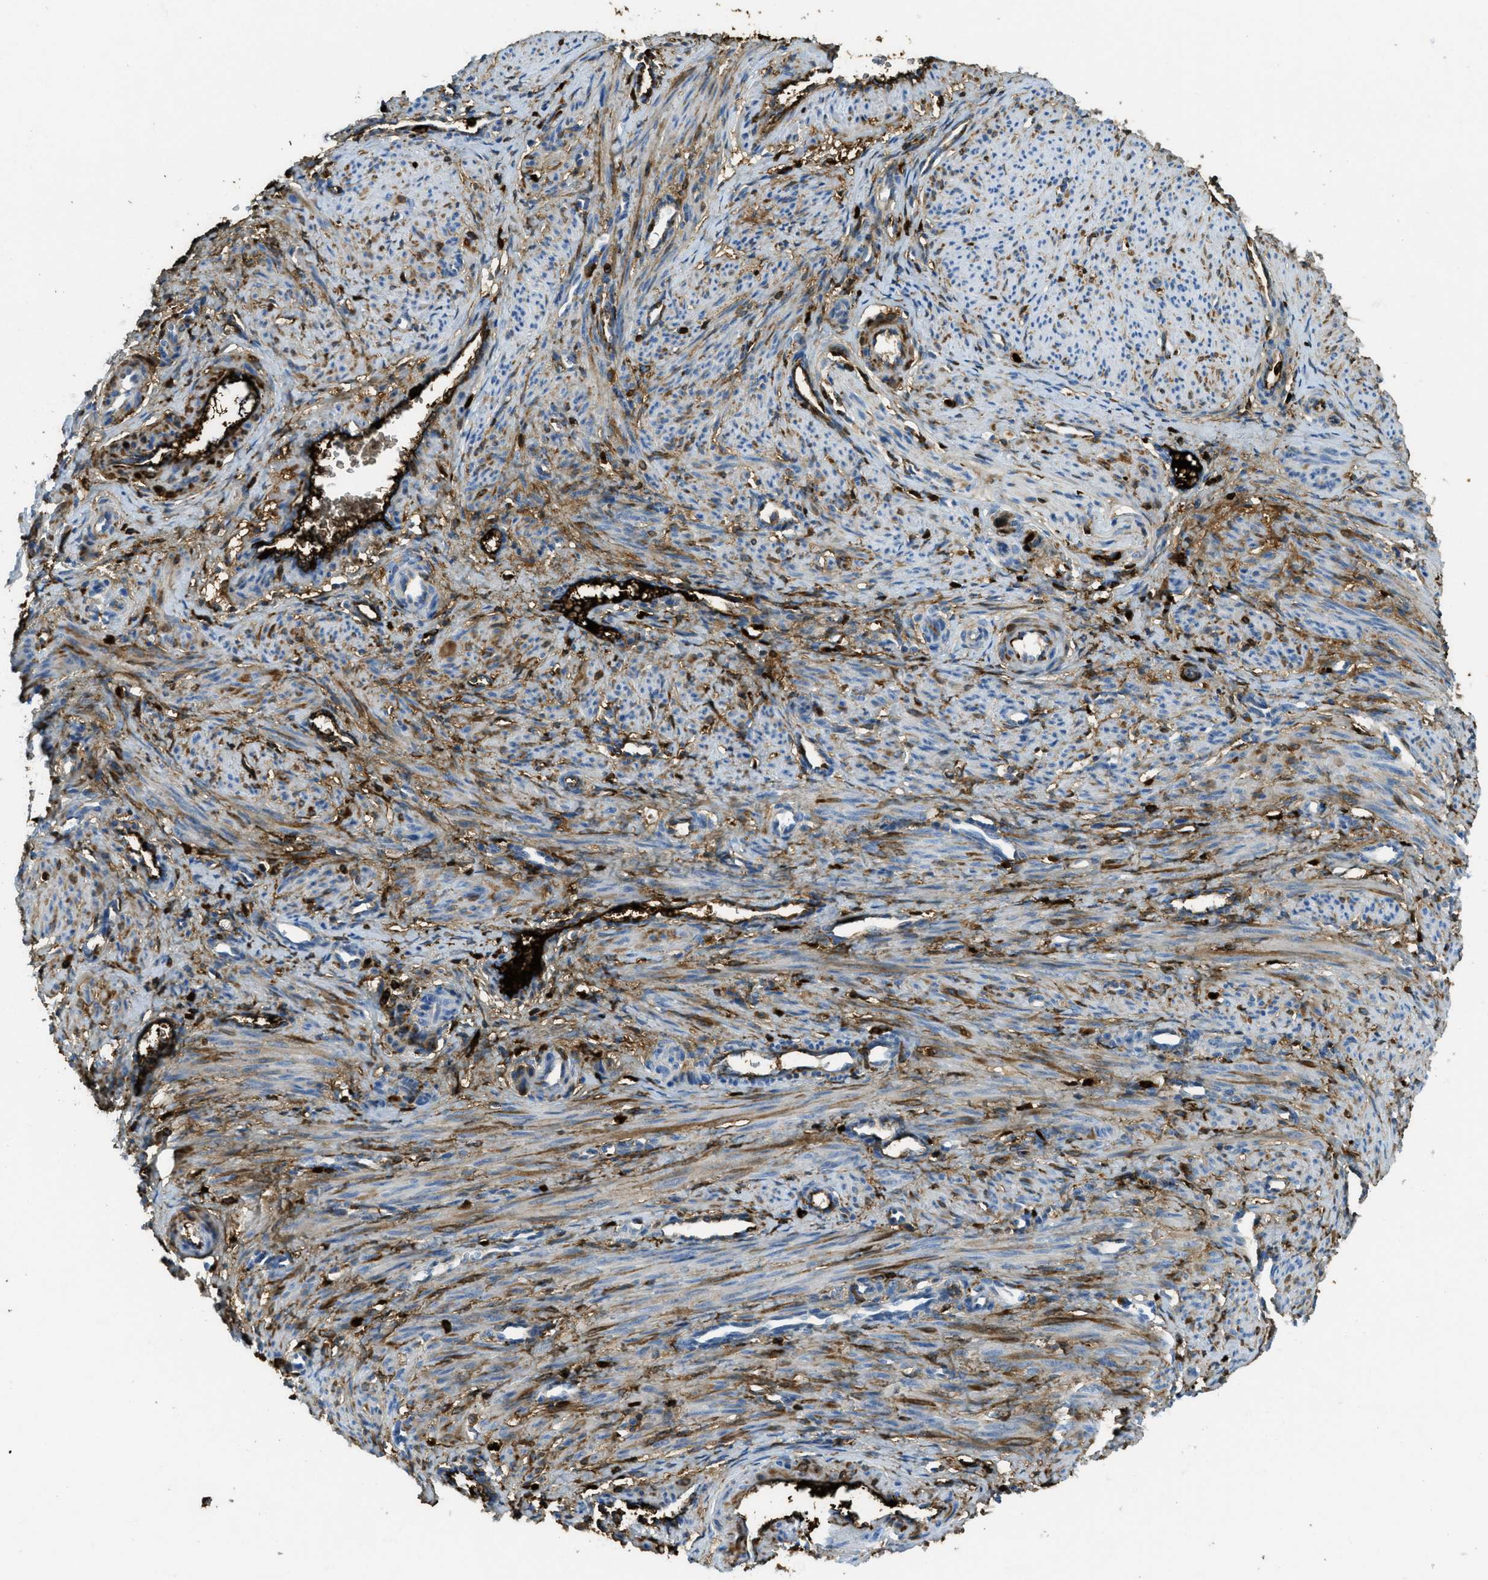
{"staining": {"intensity": "moderate", "quantity": "25%-75%", "location": "cytoplasmic/membranous"}, "tissue": "smooth muscle", "cell_type": "Smooth muscle cells", "image_type": "normal", "snomed": [{"axis": "morphology", "description": "Normal tissue, NOS"}, {"axis": "topography", "description": "Endometrium"}], "caption": "Moderate cytoplasmic/membranous staining for a protein is identified in about 25%-75% of smooth muscle cells of normal smooth muscle using immunohistochemistry.", "gene": "TRIM59", "patient": {"sex": "female", "age": 33}}